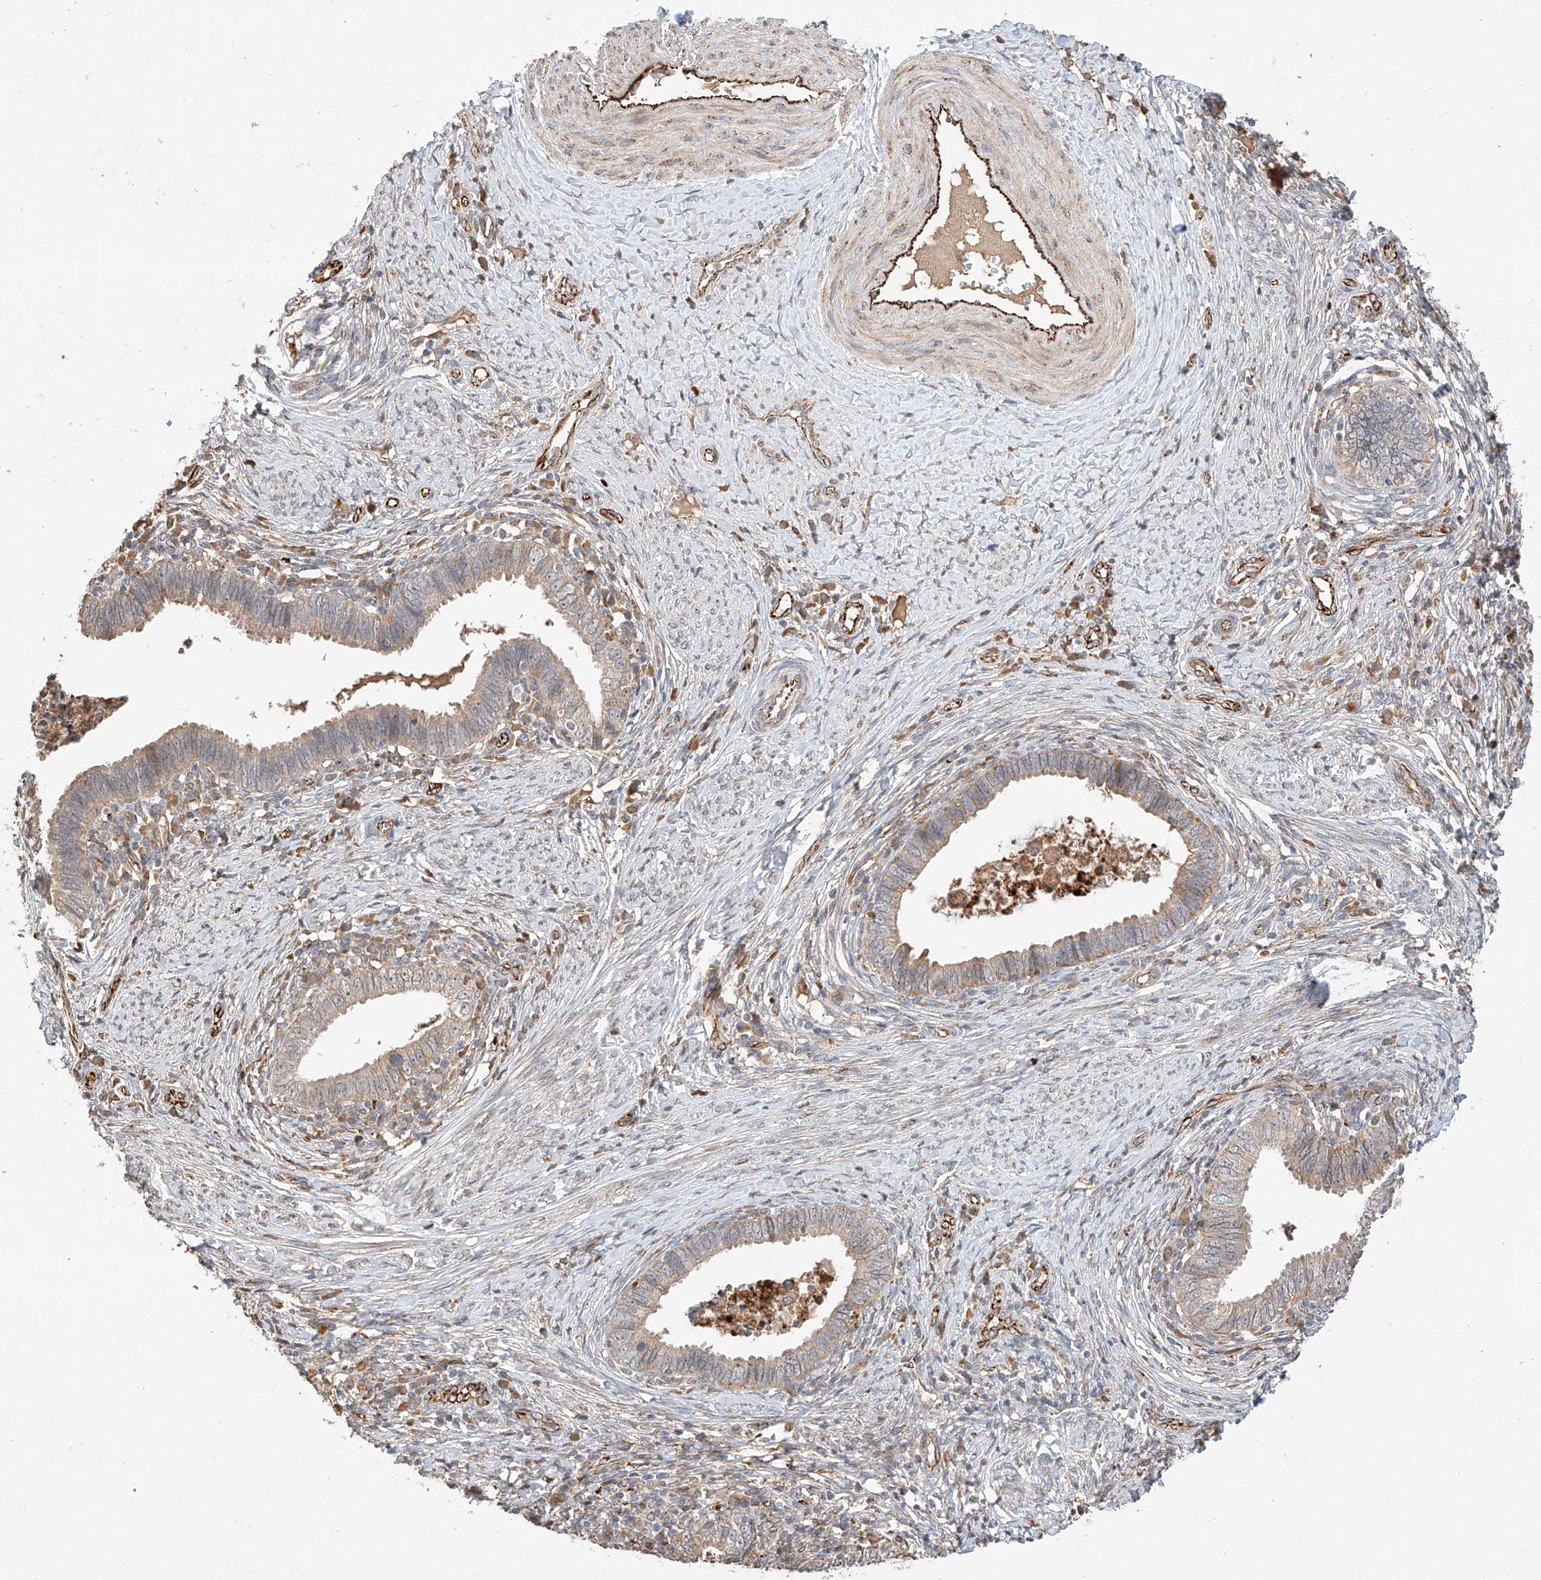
{"staining": {"intensity": "weak", "quantity": ">75%", "location": "cytoplasmic/membranous"}, "tissue": "cervical cancer", "cell_type": "Tumor cells", "image_type": "cancer", "snomed": [{"axis": "morphology", "description": "Adenocarcinoma, NOS"}, {"axis": "topography", "description": "Cervix"}], "caption": "Brown immunohistochemical staining in cervical adenocarcinoma exhibits weak cytoplasmic/membranous positivity in approximately >75% of tumor cells. The protein of interest is stained brown, and the nuclei are stained in blue (DAB (3,3'-diaminobenzidine) IHC with brightfield microscopy, high magnification).", "gene": "SUSD6", "patient": {"sex": "female", "age": 36}}